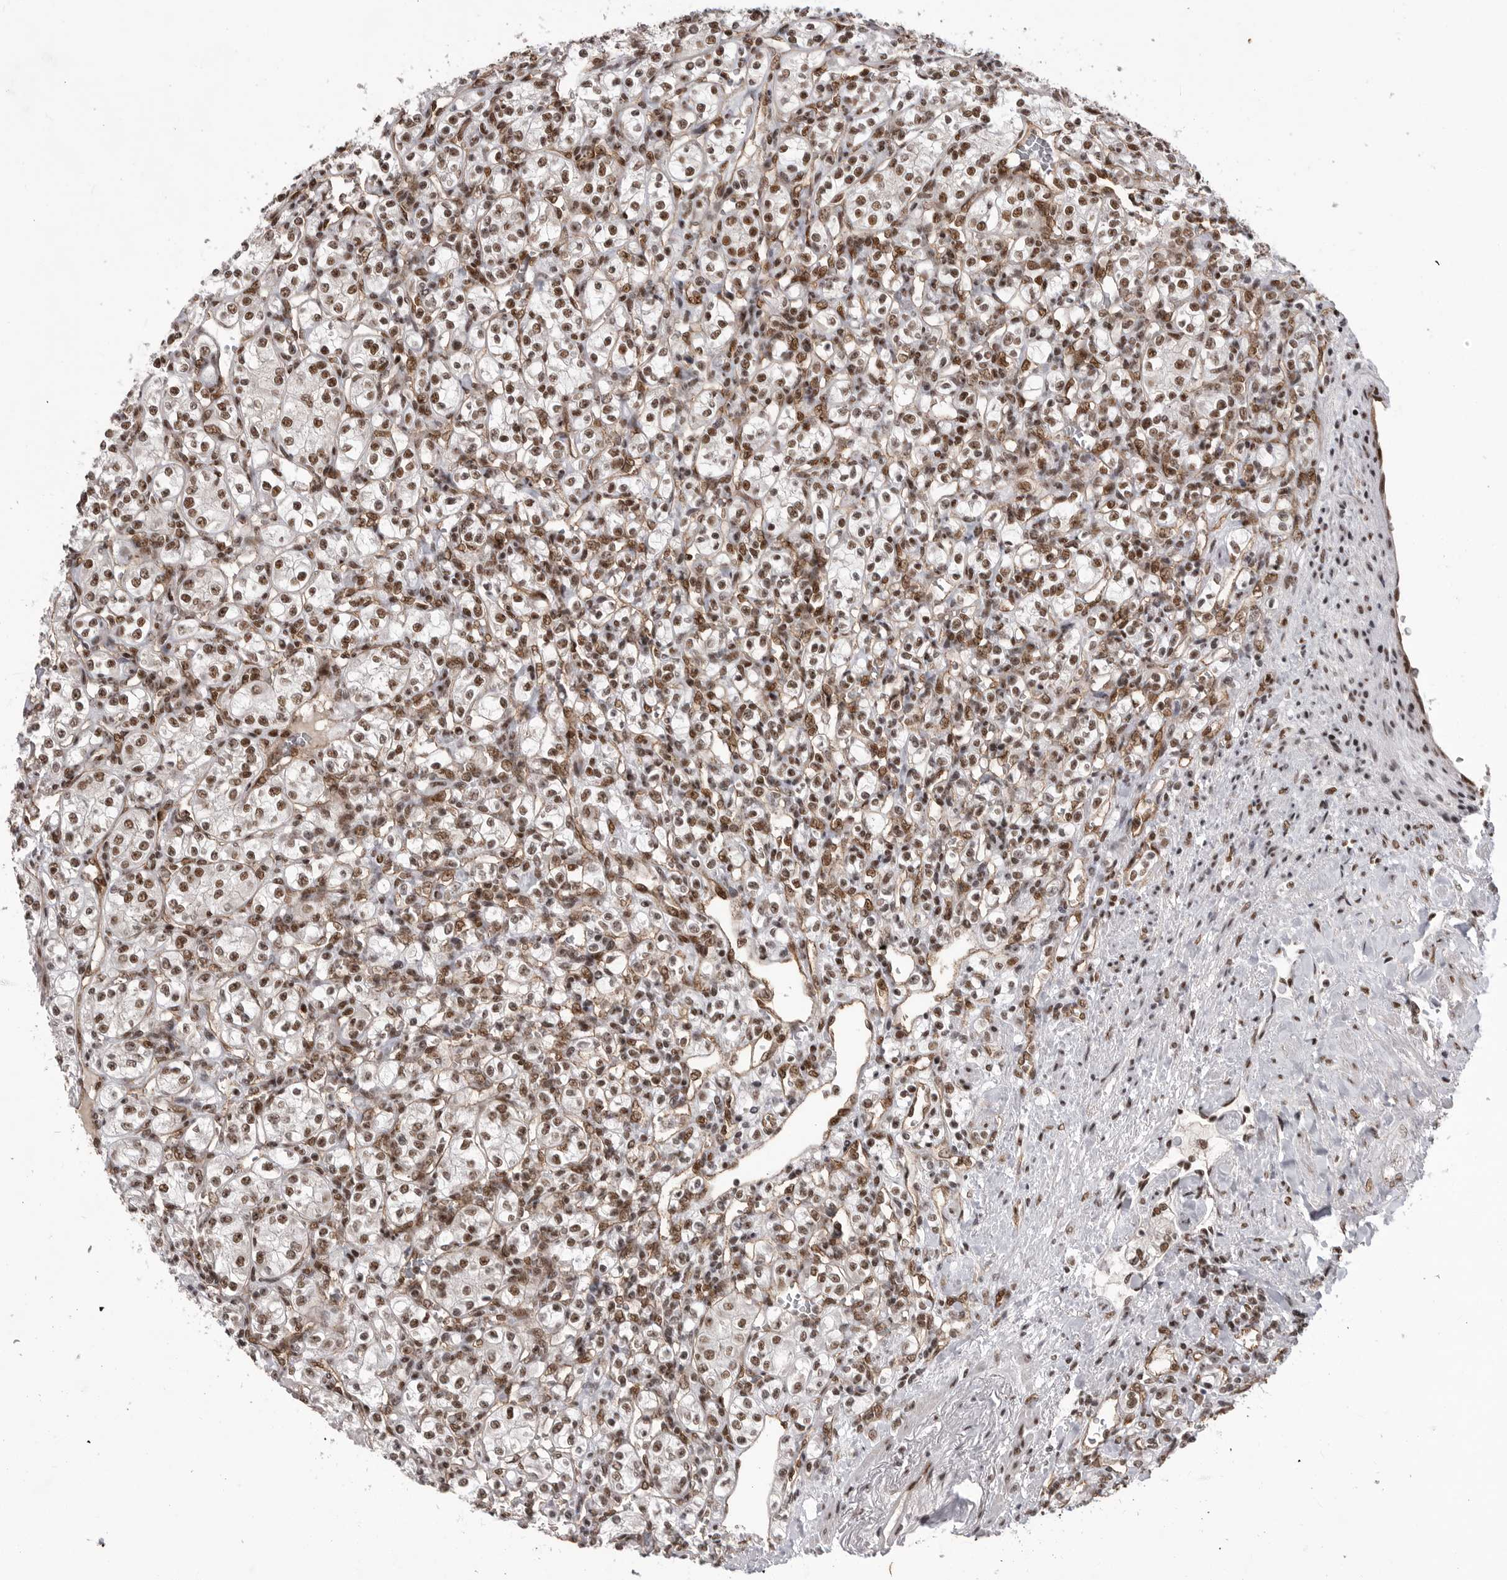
{"staining": {"intensity": "moderate", "quantity": ">75%", "location": "nuclear"}, "tissue": "renal cancer", "cell_type": "Tumor cells", "image_type": "cancer", "snomed": [{"axis": "morphology", "description": "Adenocarcinoma, NOS"}, {"axis": "topography", "description": "Kidney"}], "caption": "There is medium levels of moderate nuclear positivity in tumor cells of renal cancer, as demonstrated by immunohistochemical staining (brown color).", "gene": "PPP1R8", "patient": {"sex": "male", "age": 77}}